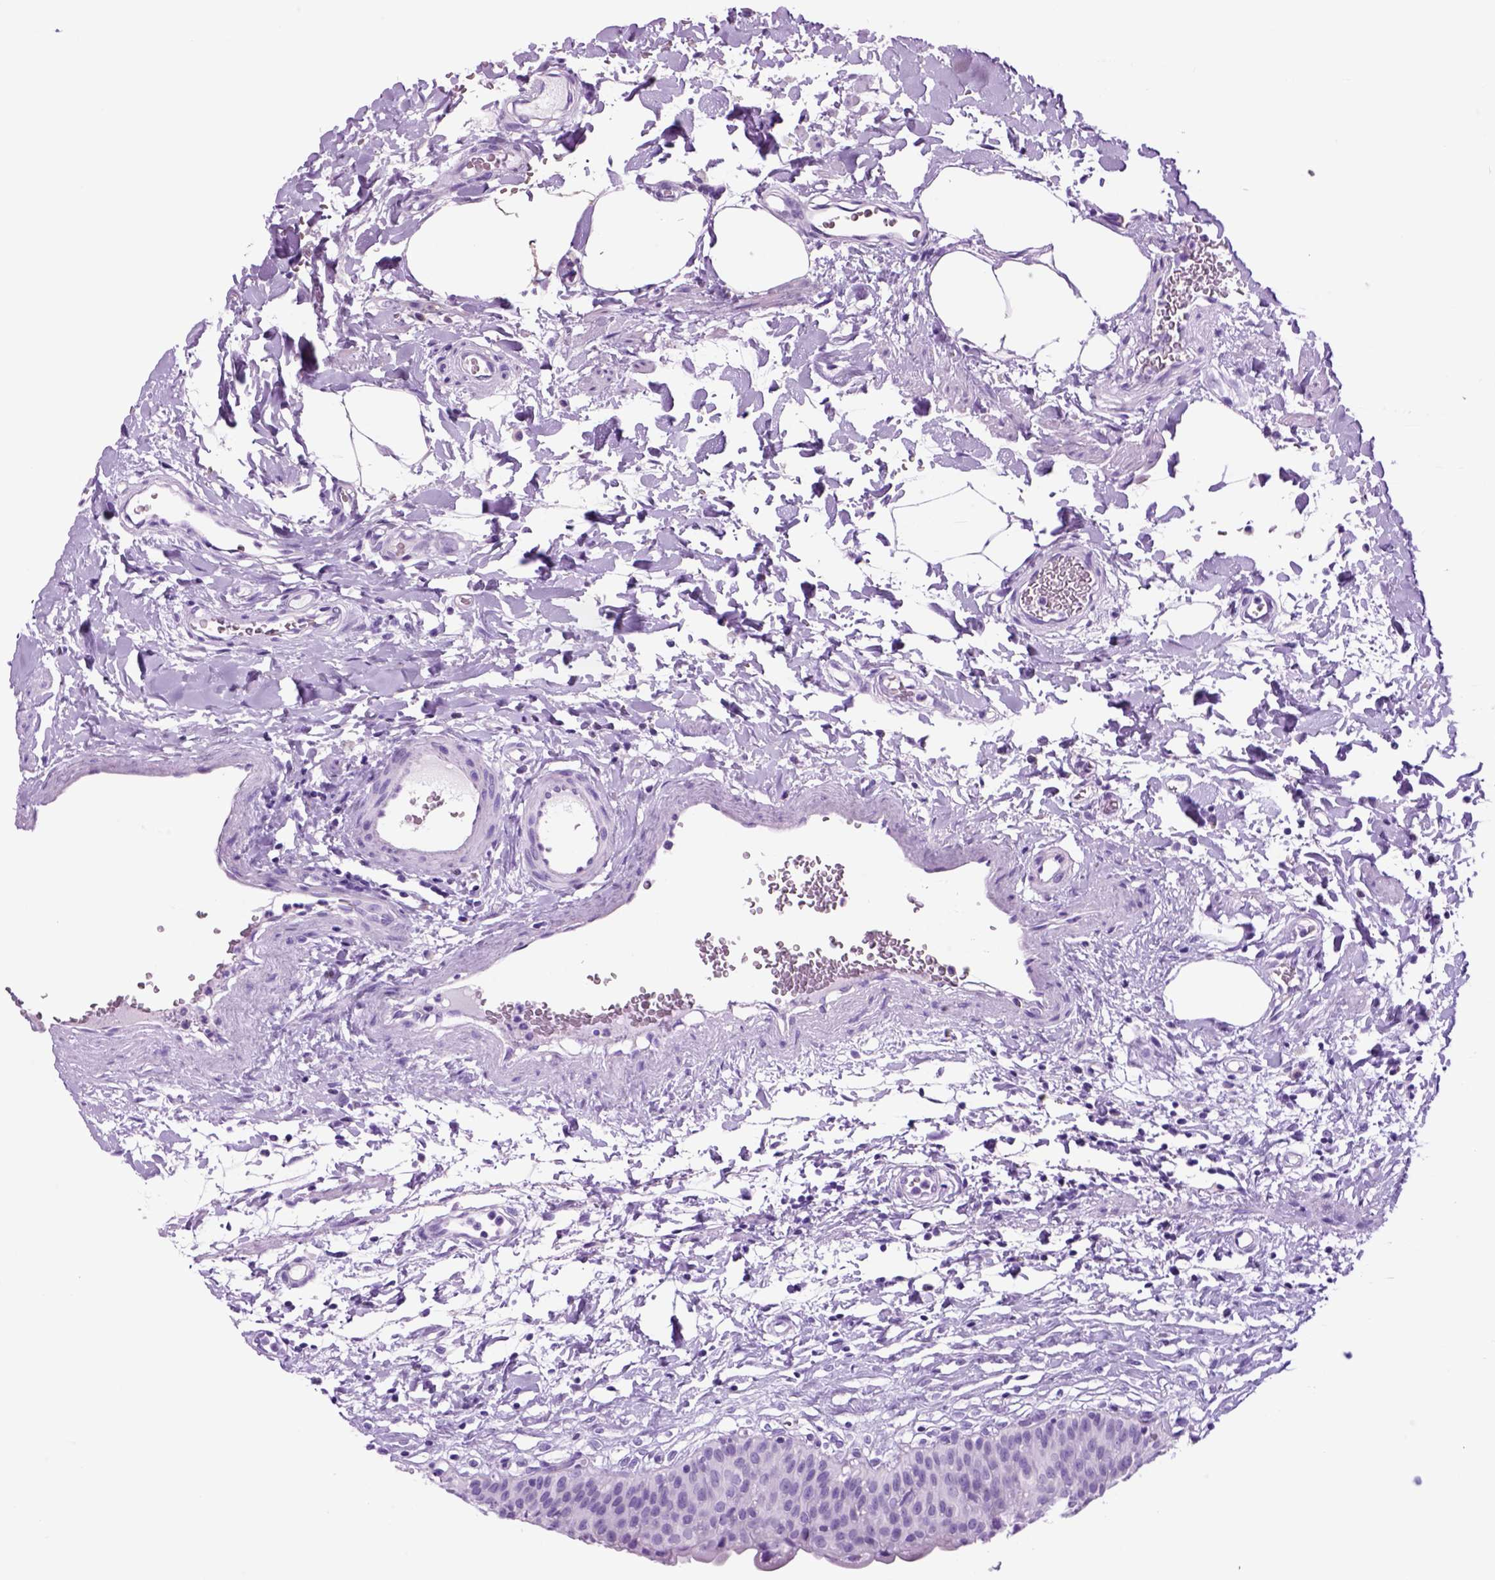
{"staining": {"intensity": "negative", "quantity": "none", "location": "none"}, "tissue": "urinary bladder", "cell_type": "Urothelial cells", "image_type": "normal", "snomed": [{"axis": "morphology", "description": "Normal tissue, NOS"}, {"axis": "topography", "description": "Urinary bladder"}], "caption": "Protein analysis of unremarkable urinary bladder exhibits no significant positivity in urothelial cells.", "gene": "HHIPL2", "patient": {"sex": "male", "age": 55}}